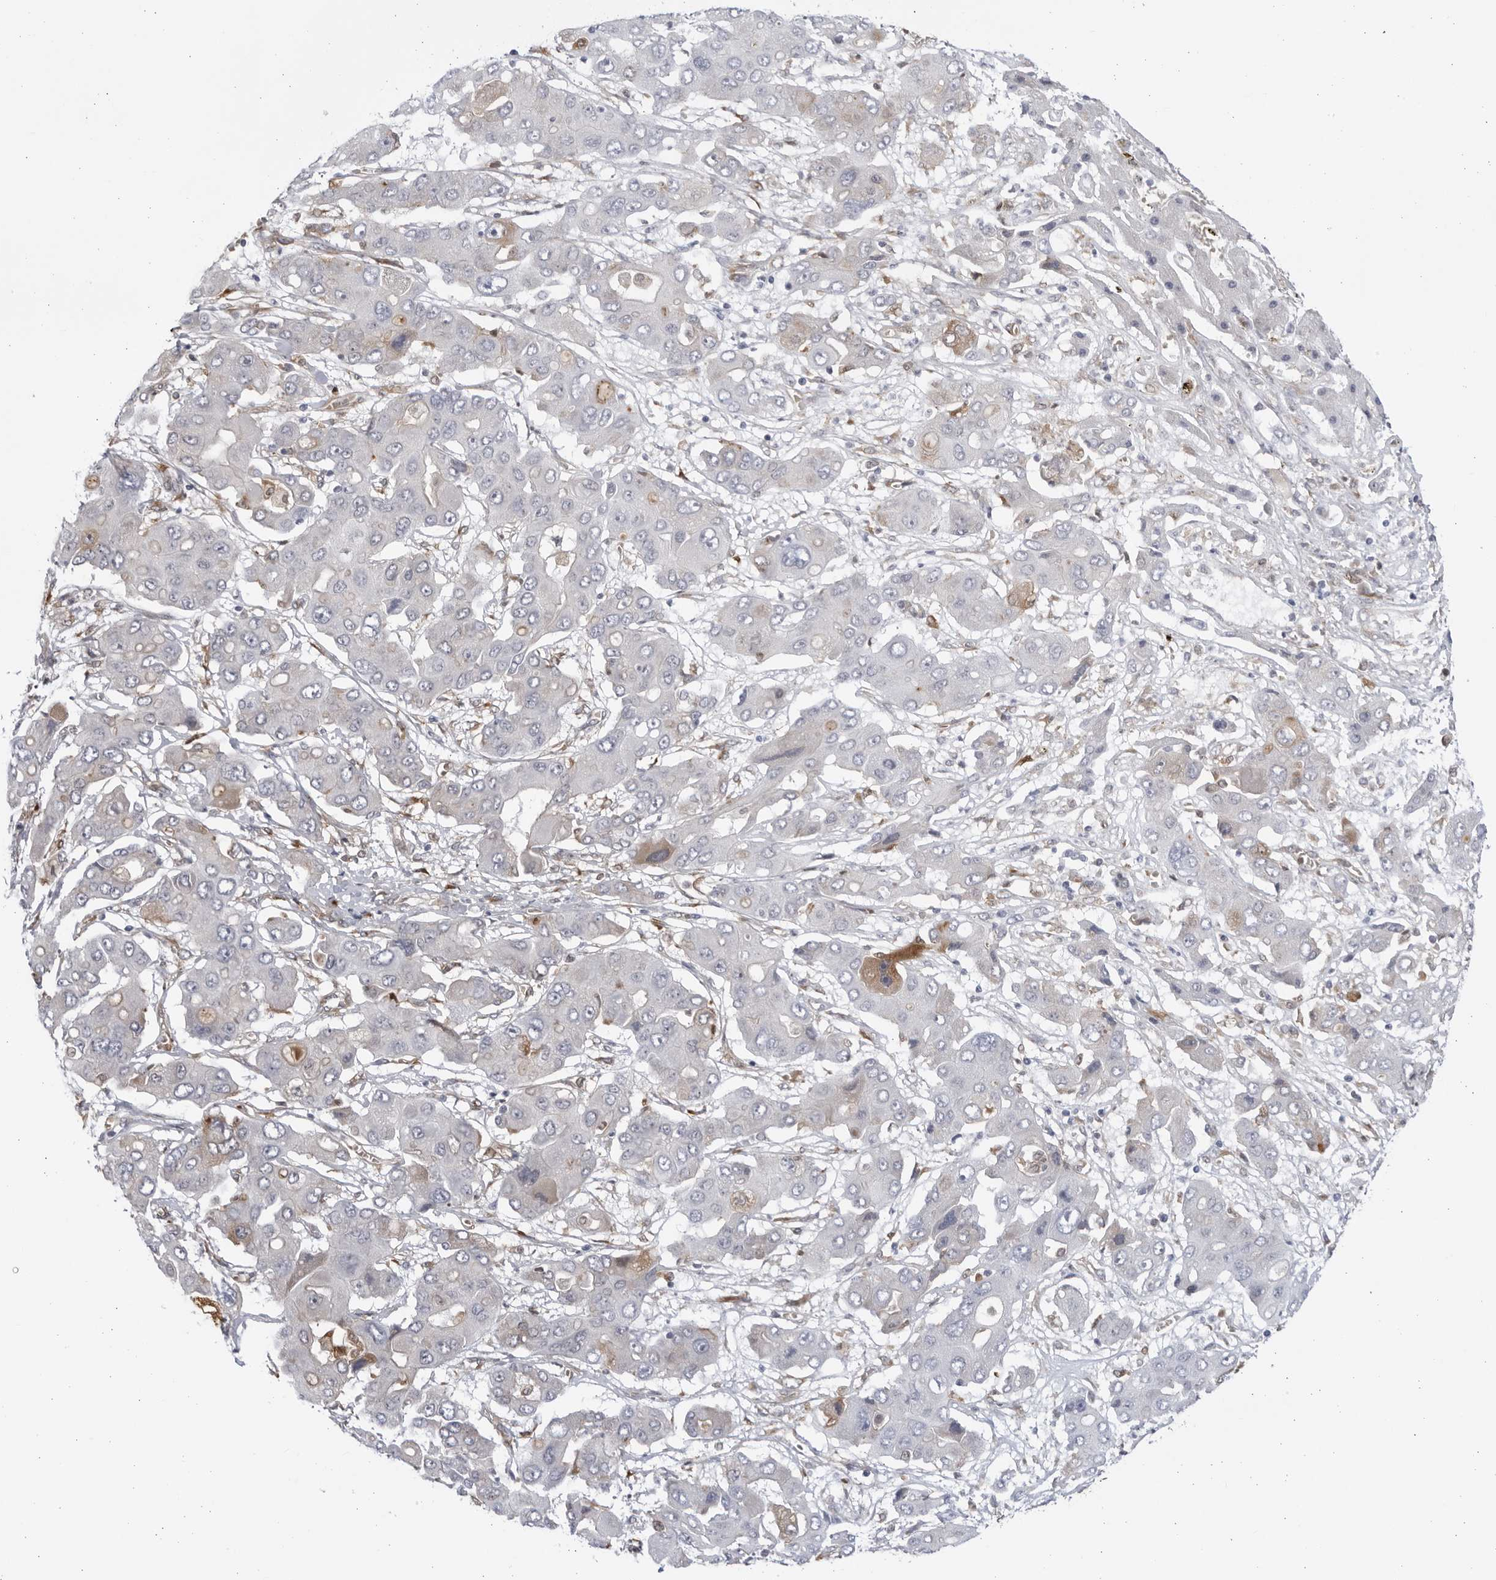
{"staining": {"intensity": "weak", "quantity": "<25%", "location": "cytoplasmic/membranous"}, "tissue": "liver cancer", "cell_type": "Tumor cells", "image_type": "cancer", "snomed": [{"axis": "morphology", "description": "Cholangiocarcinoma"}, {"axis": "topography", "description": "Liver"}], "caption": "Photomicrograph shows no significant protein positivity in tumor cells of cholangiocarcinoma (liver). (Stains: DAB (3,3'-diaminobenzidine) IHC with hematoxylin counter stain, Microscopy: brightfield microscopy at high magnification).", "gene": "BMP2K", "patient": {"sex": "male", "age": 67}}